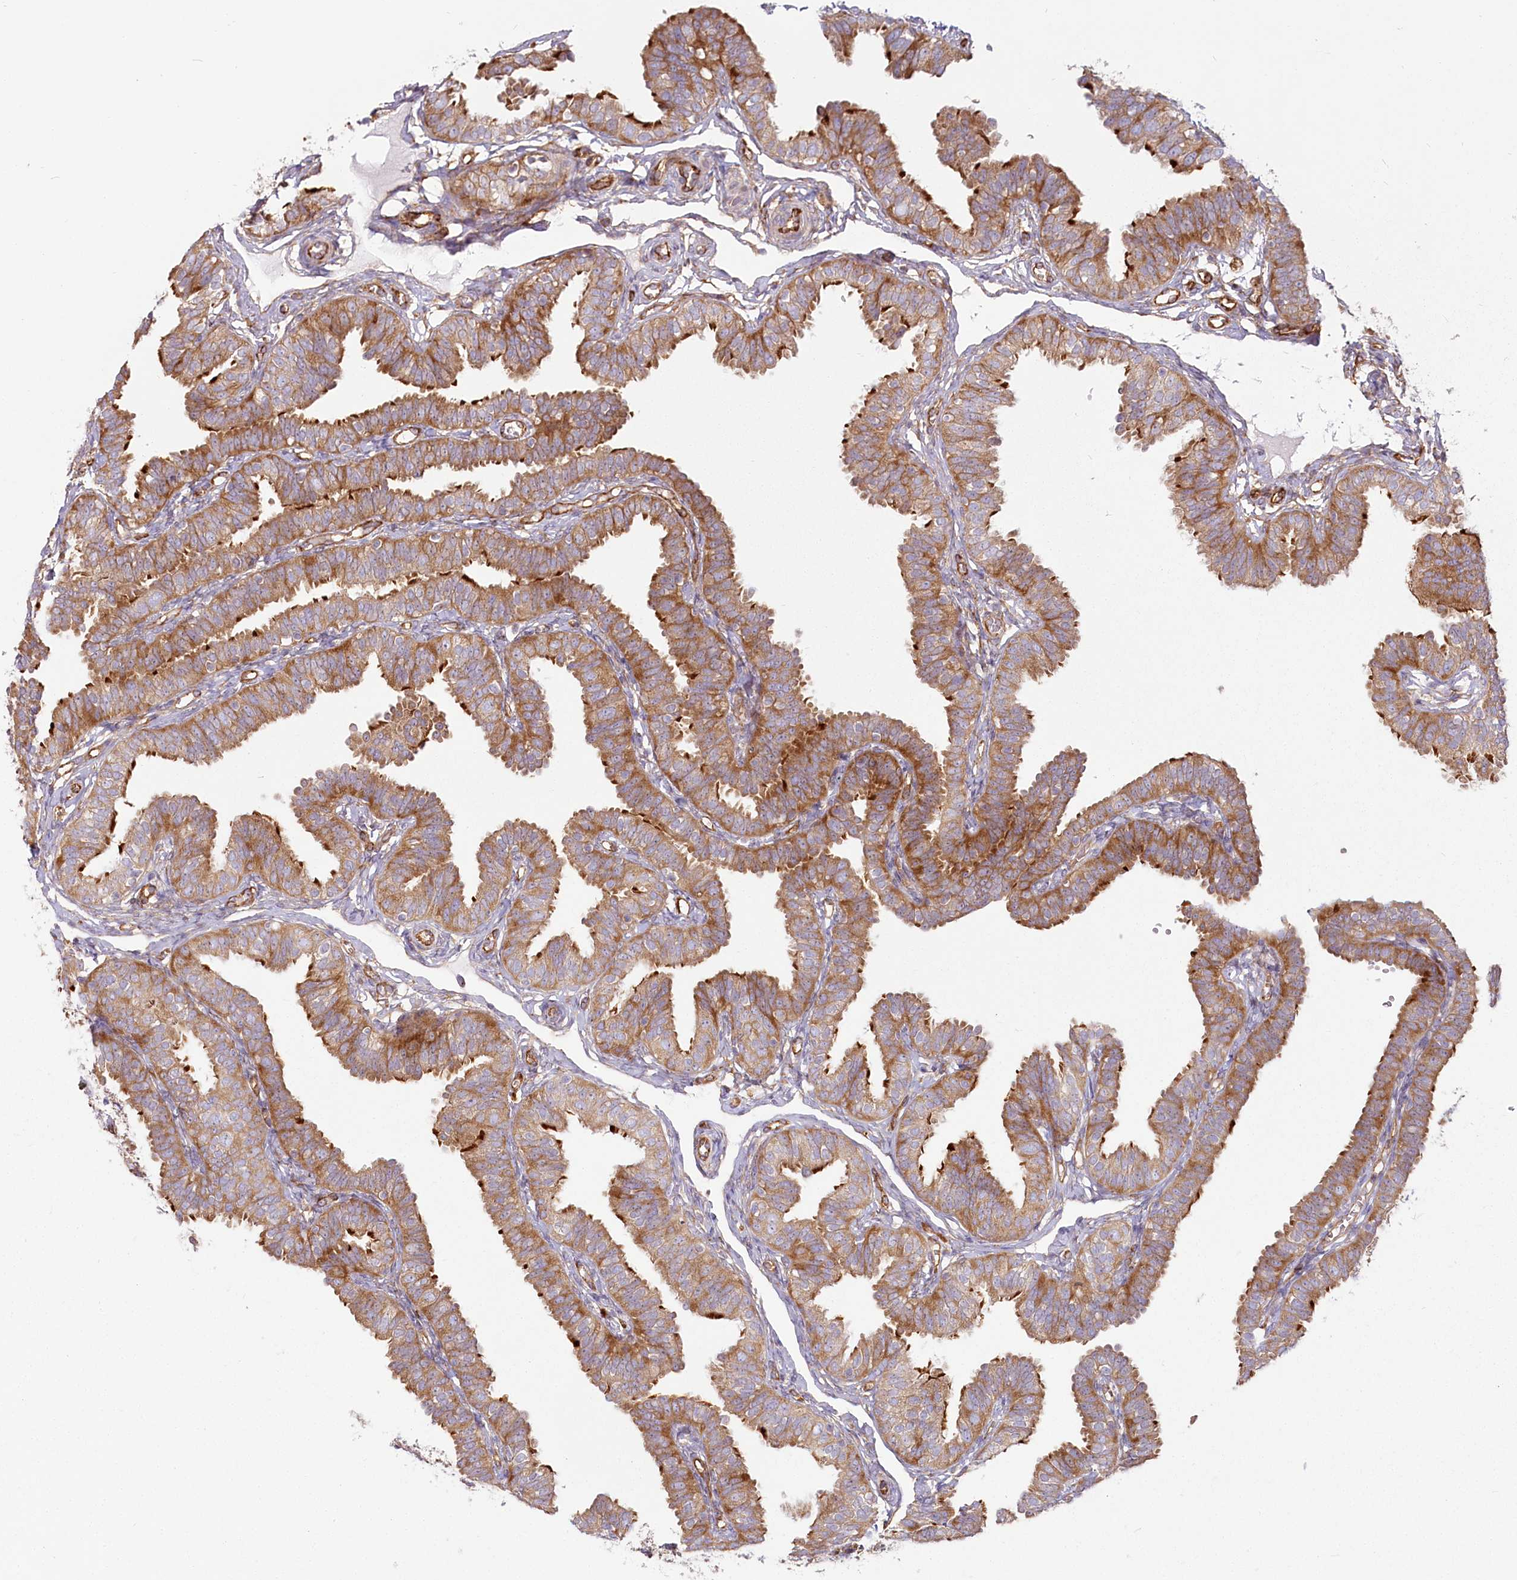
{"staining": {"intensity": "moderate", "quantity": ">75%", "location": "cytoplasmic/membranous"}, "tissue": "fallopian tube", "cell_type": "Glandular cells", "image_type": "normal", "snomed": [{"axis": "morphology", "description": "Normal tissue, NOS"}, {"axis": "topography", "description": "Fallopian tube"}], "caption": "Immunohistochemistry (IHC) of benign fallopian tube displays medium levels of moderate cytoplasmic/membranous positivity in about >75% of glandular cells. The staining was performed using DAB (3,3'-diaminobenzidine) to visualize the protein expression in brown, while the nuclei were stained in blue with hematoxylin (Magnification: 20x).", "gene": "HARS2", "patient": {"sex": "female", "age": 35}}